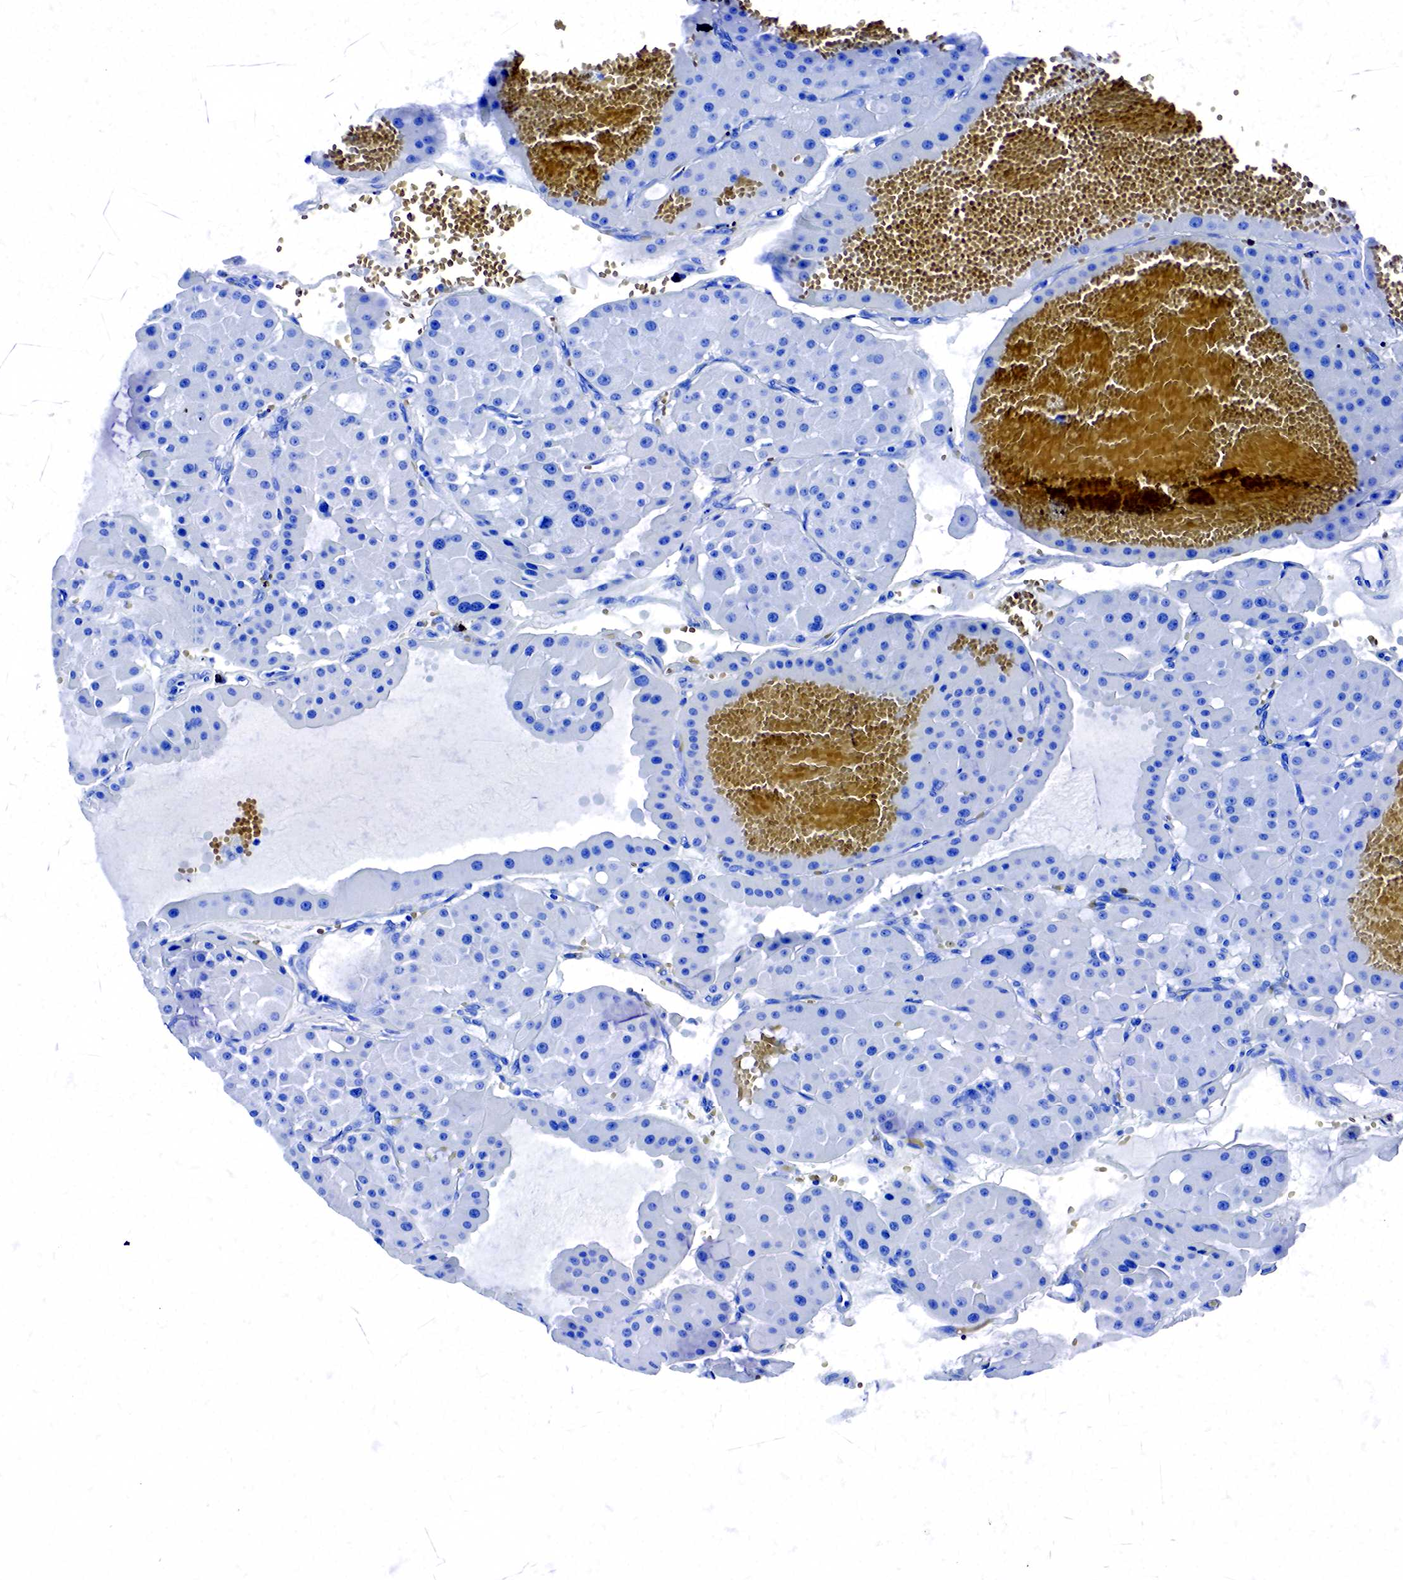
{"staining": {"intensity": "negative", "quantity": "none", "location": "none"}, "tissue": "renal cancer", "cell_type": "Tumor cells", "image_type": "cancer", "snomed": [{"axis": "morphology", "description": "Adenocarcinoma, uncertain malignant potential"}, {"axis": "topography", "description": "Kidney"}], "caption": "Image shows no protein expression in tumor cells of renal cancer tissue.", "gene": "ACP3", "patient": {"sex": "male", "age": 63}}